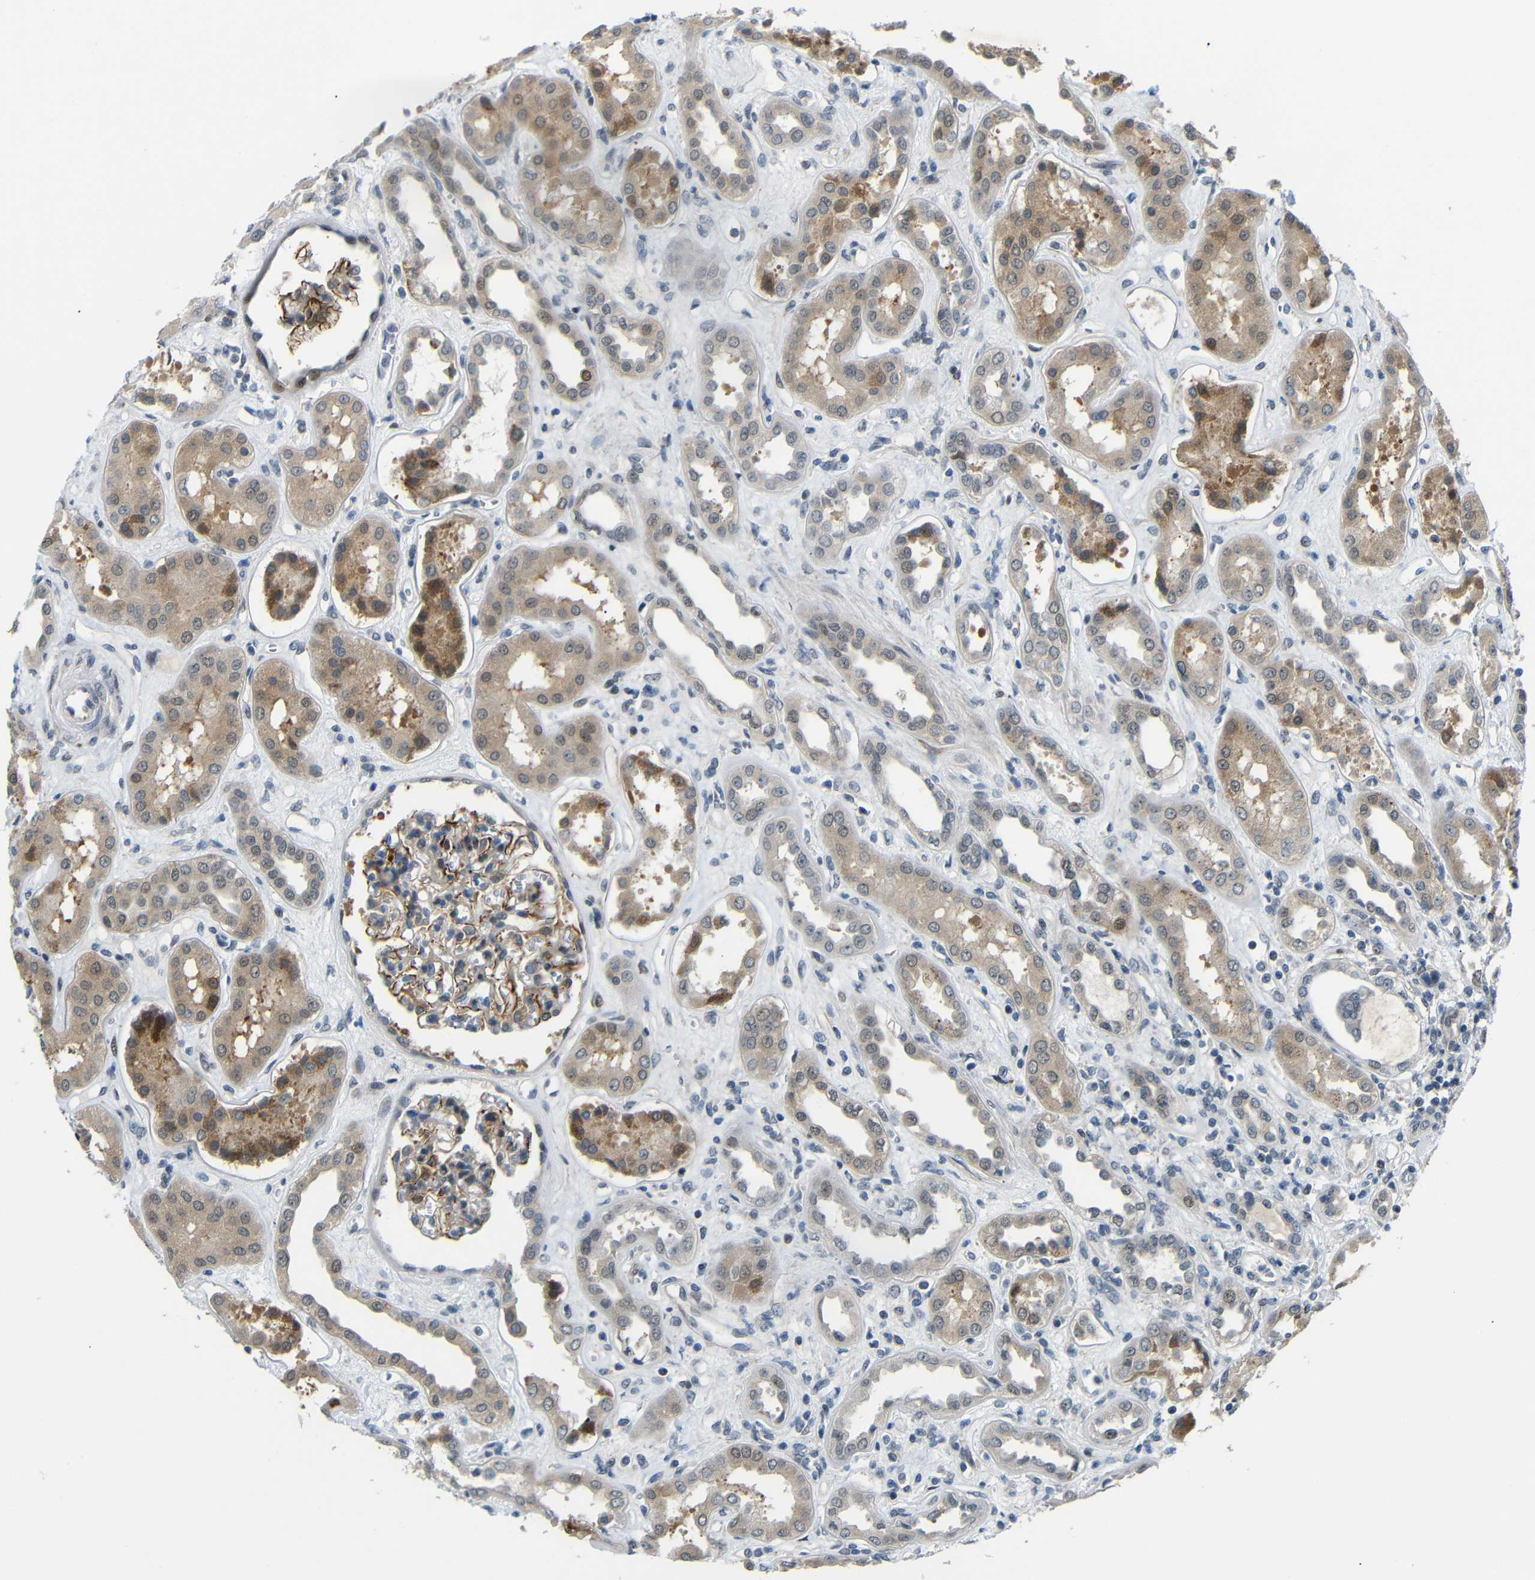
{"staining": {"intensity": "strong", "quantity": "25%-75%", "location": "cytoplasmic/membranous"}, "tissue": "kidney", "cell_type": "Cells in glomeruli", "image_type": "normal", "snomed": [{"axis": "morphology", "description": "Normal tissue, NOS"}, {"axis": "topography", "description": "Kidney"}], "caption": "About 25%-75% of cells in glomeruli in normal kidney show strong cytoplasmic/membranous protein expression as visualized by brown immunohistochemical staining.", "gene": "SYDE1", "patient": {"sex": "male", "age": 59}}